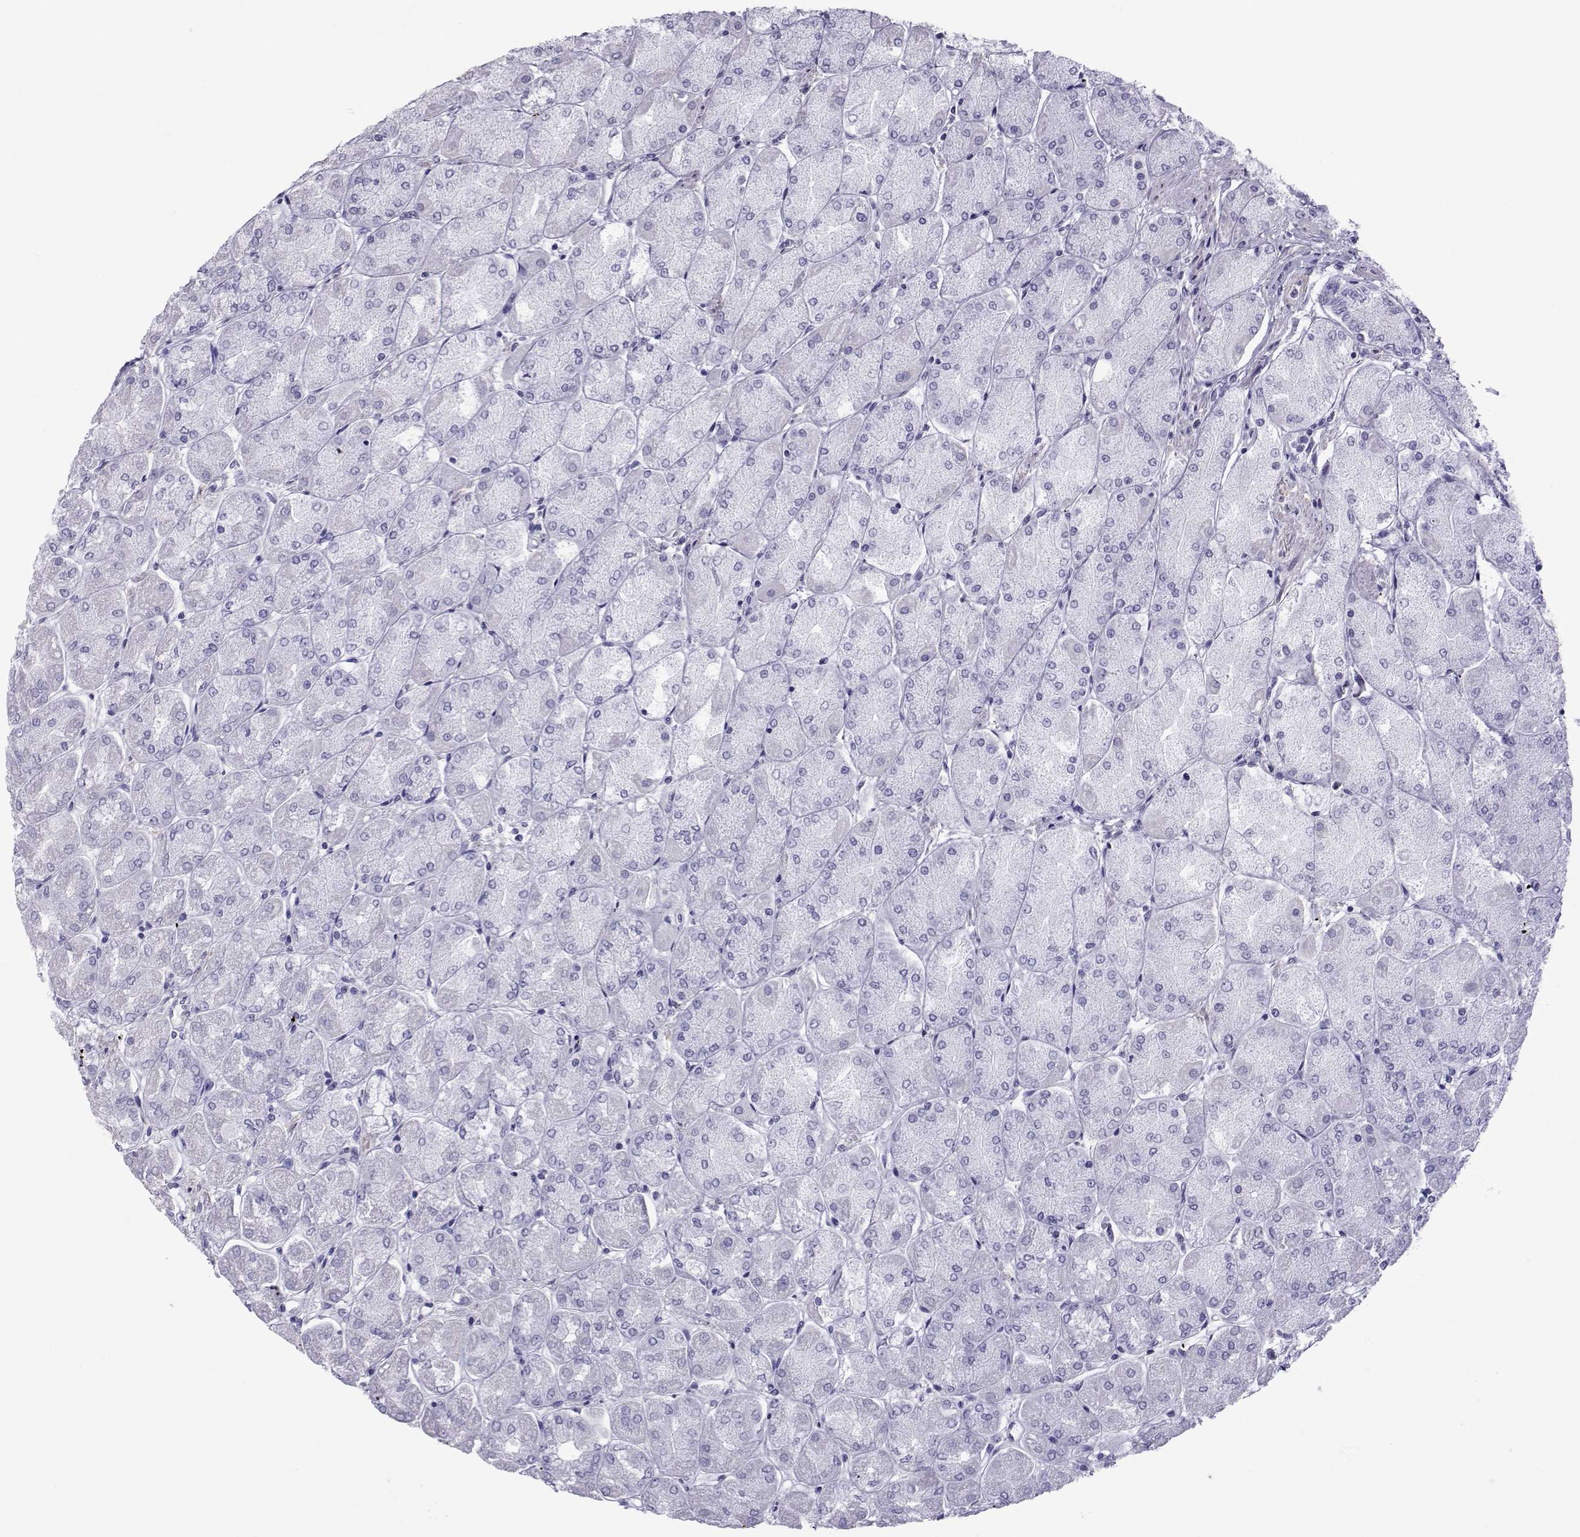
{"staining": {"intensity": "negative", "quantity": "none", "location": "none"}, "tissue": "stomach", "cell_type": "Glandular cells", "image_type": "normal", "snomed": [{"axis": "morphology", "description": "Normal tissue, NOS"}, {"axis": "topography", "description": "Stomach, upper"}], "caption": "IHC photomicrograph of normal stomach: stomach stained with DAB (3,3'-diaminobenzidine) demonstrates no significant protein expression in glandular cells.", "gene": "SPANXA1", "patient": {"sex": "male", "age": 60}}